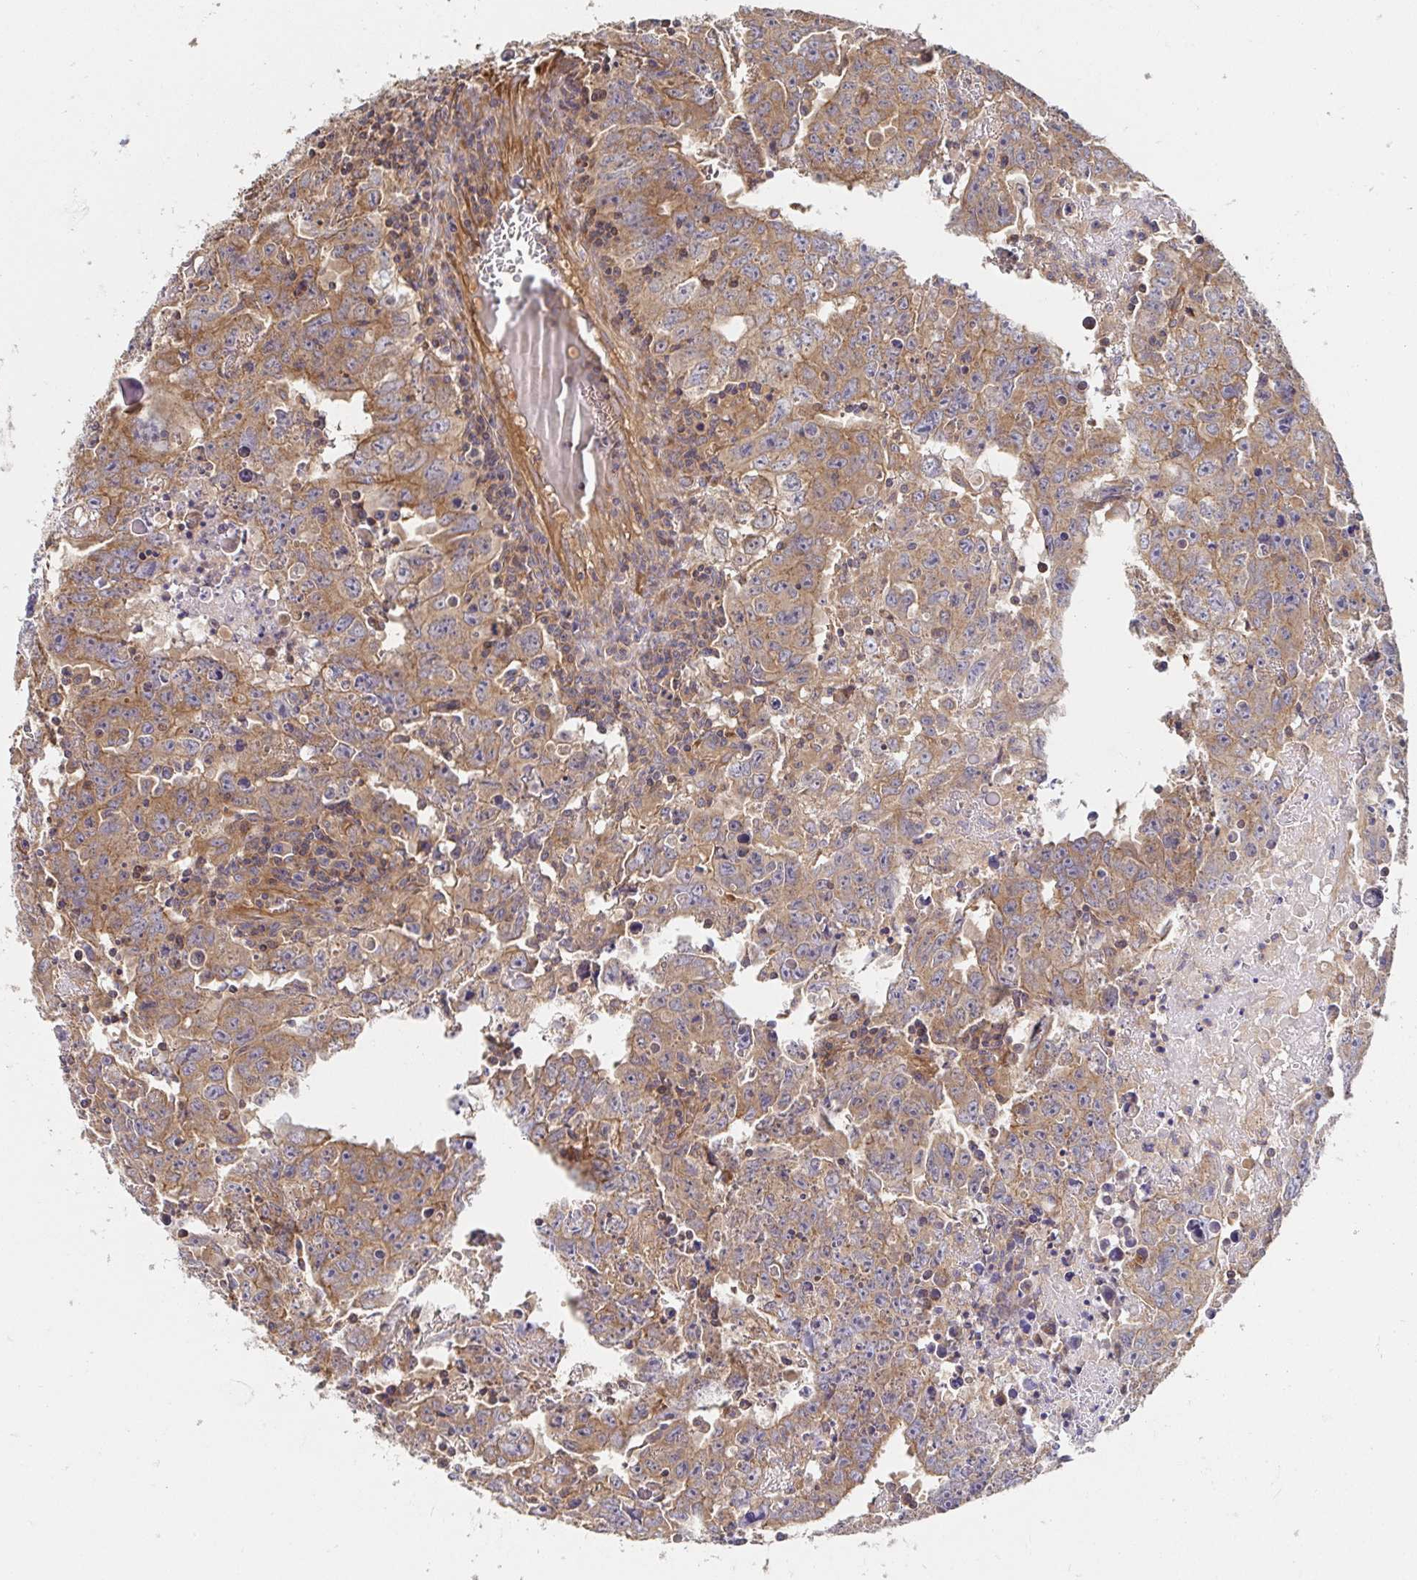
{"staining": {"intensity": "moderate", "quantity": ">75%", "location": "cytoplasmic/membranous"}, "tissue": "testis cancer", "cell_type": "Tumor cells", "image_type": "cancer", "snomed": [{"axis": "morphology", "description": "Carcinoma, Embryonal, NOS"}, {"axis": "topography", "description": "Testis"}], "caption": "The image demonstrates staining of testis embryonal carcinoma, revealing moderate cytoplasmic/membranous protein staining (brown color) within tumor cells. (DAB = brown stain, brightfield microscopy at high magnification).", "gene": "APBB1", "patient": {"sex": "male", "age": 22}}